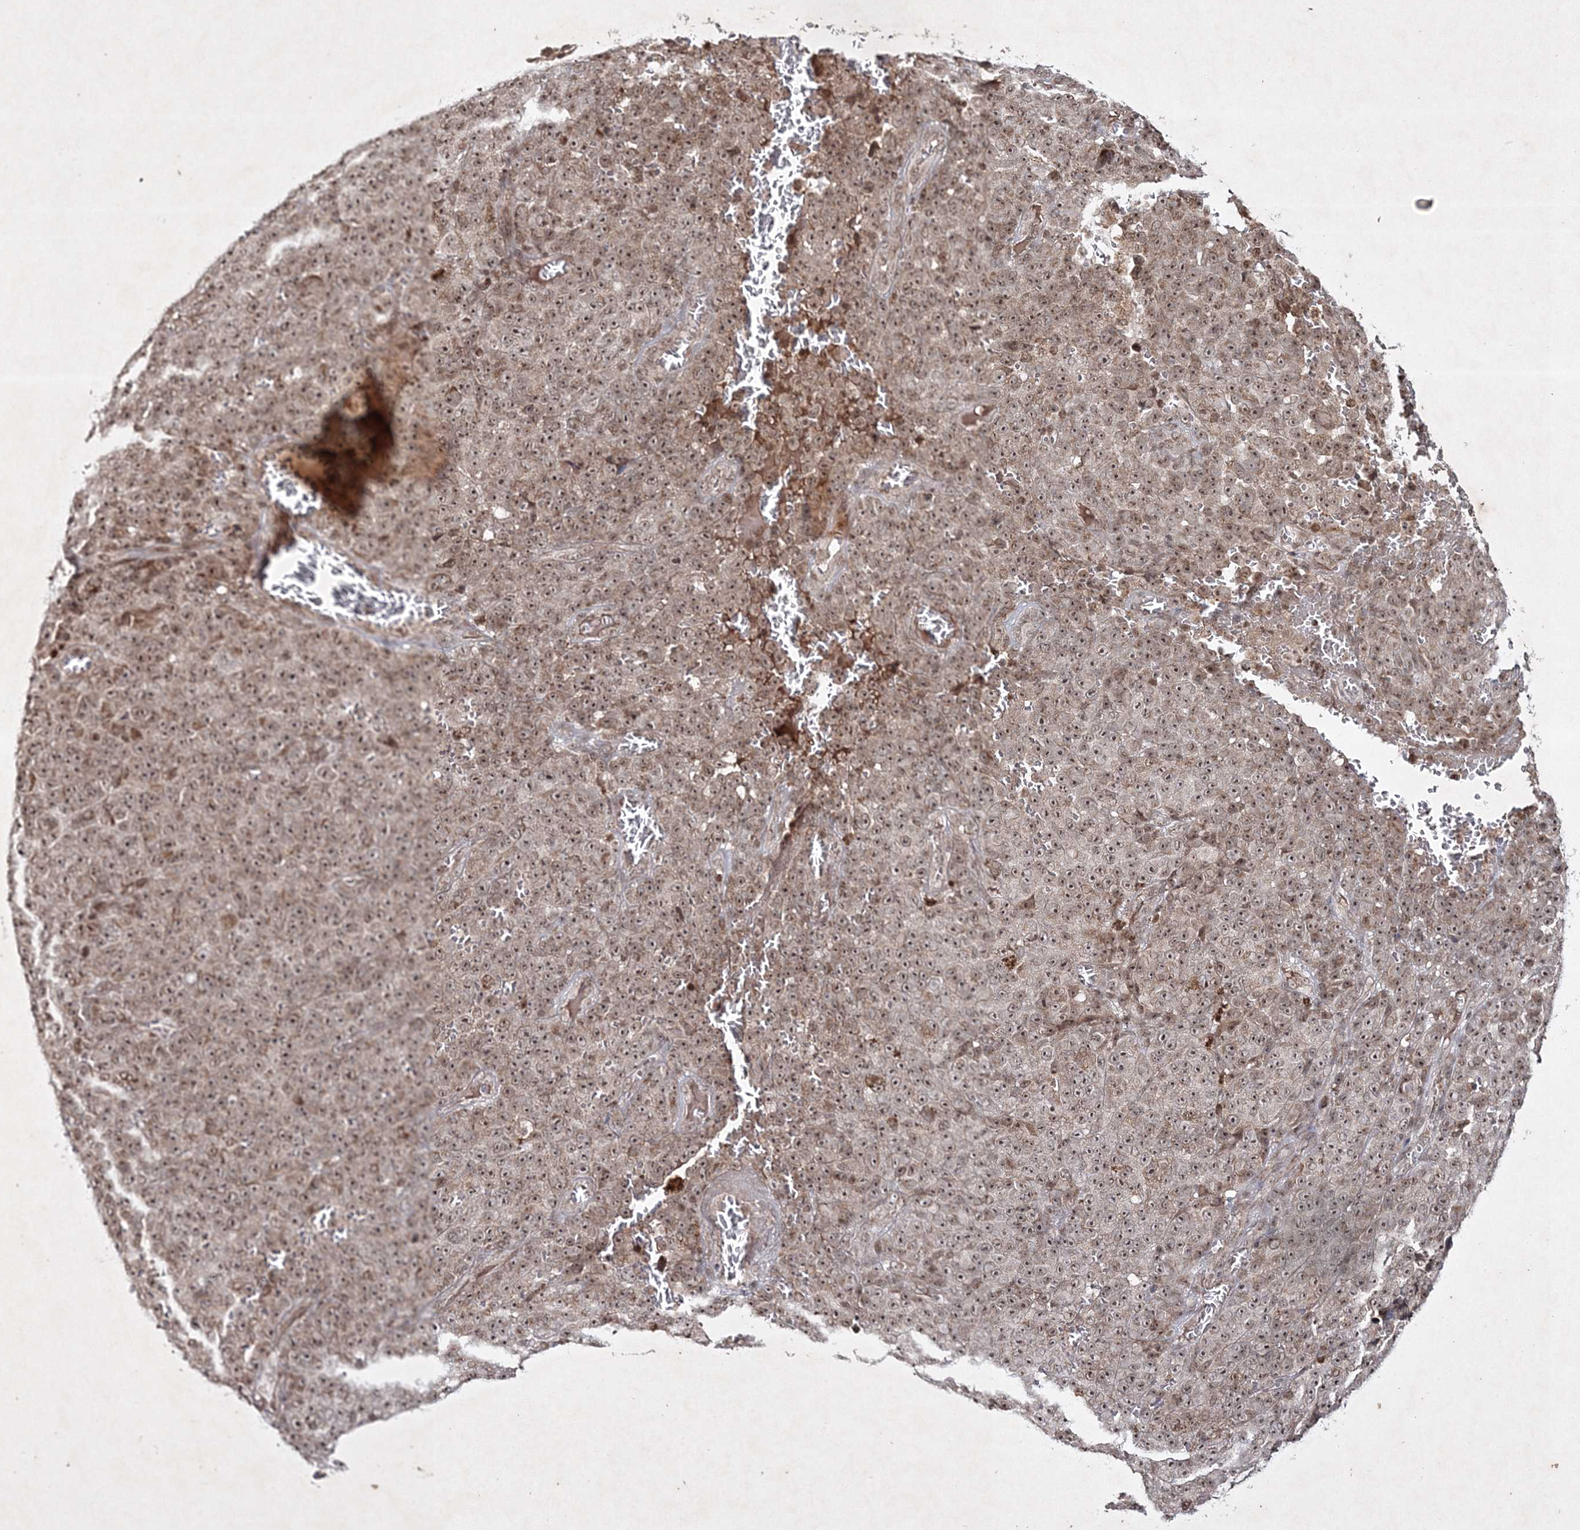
{"staining": {"intensity": "moderate", "quantity": ">75%", "location": "nuclear"}, "tissue": "melanoma", "cell_type": "Tumor cells", "image_type": "cancer", "snomed": [{"axis": "morphology", "description": "Malignant melanoma, NOS"}, {"axis": "topography", "description": "Skin"}], "caption": "The photomicrograph displays staining of malignant melanoma, revealing moderate nuclear protein expression (brown color) within tumor cells.", "gene": "CARM1", "patient": {"sex": "female", "age": 82}}